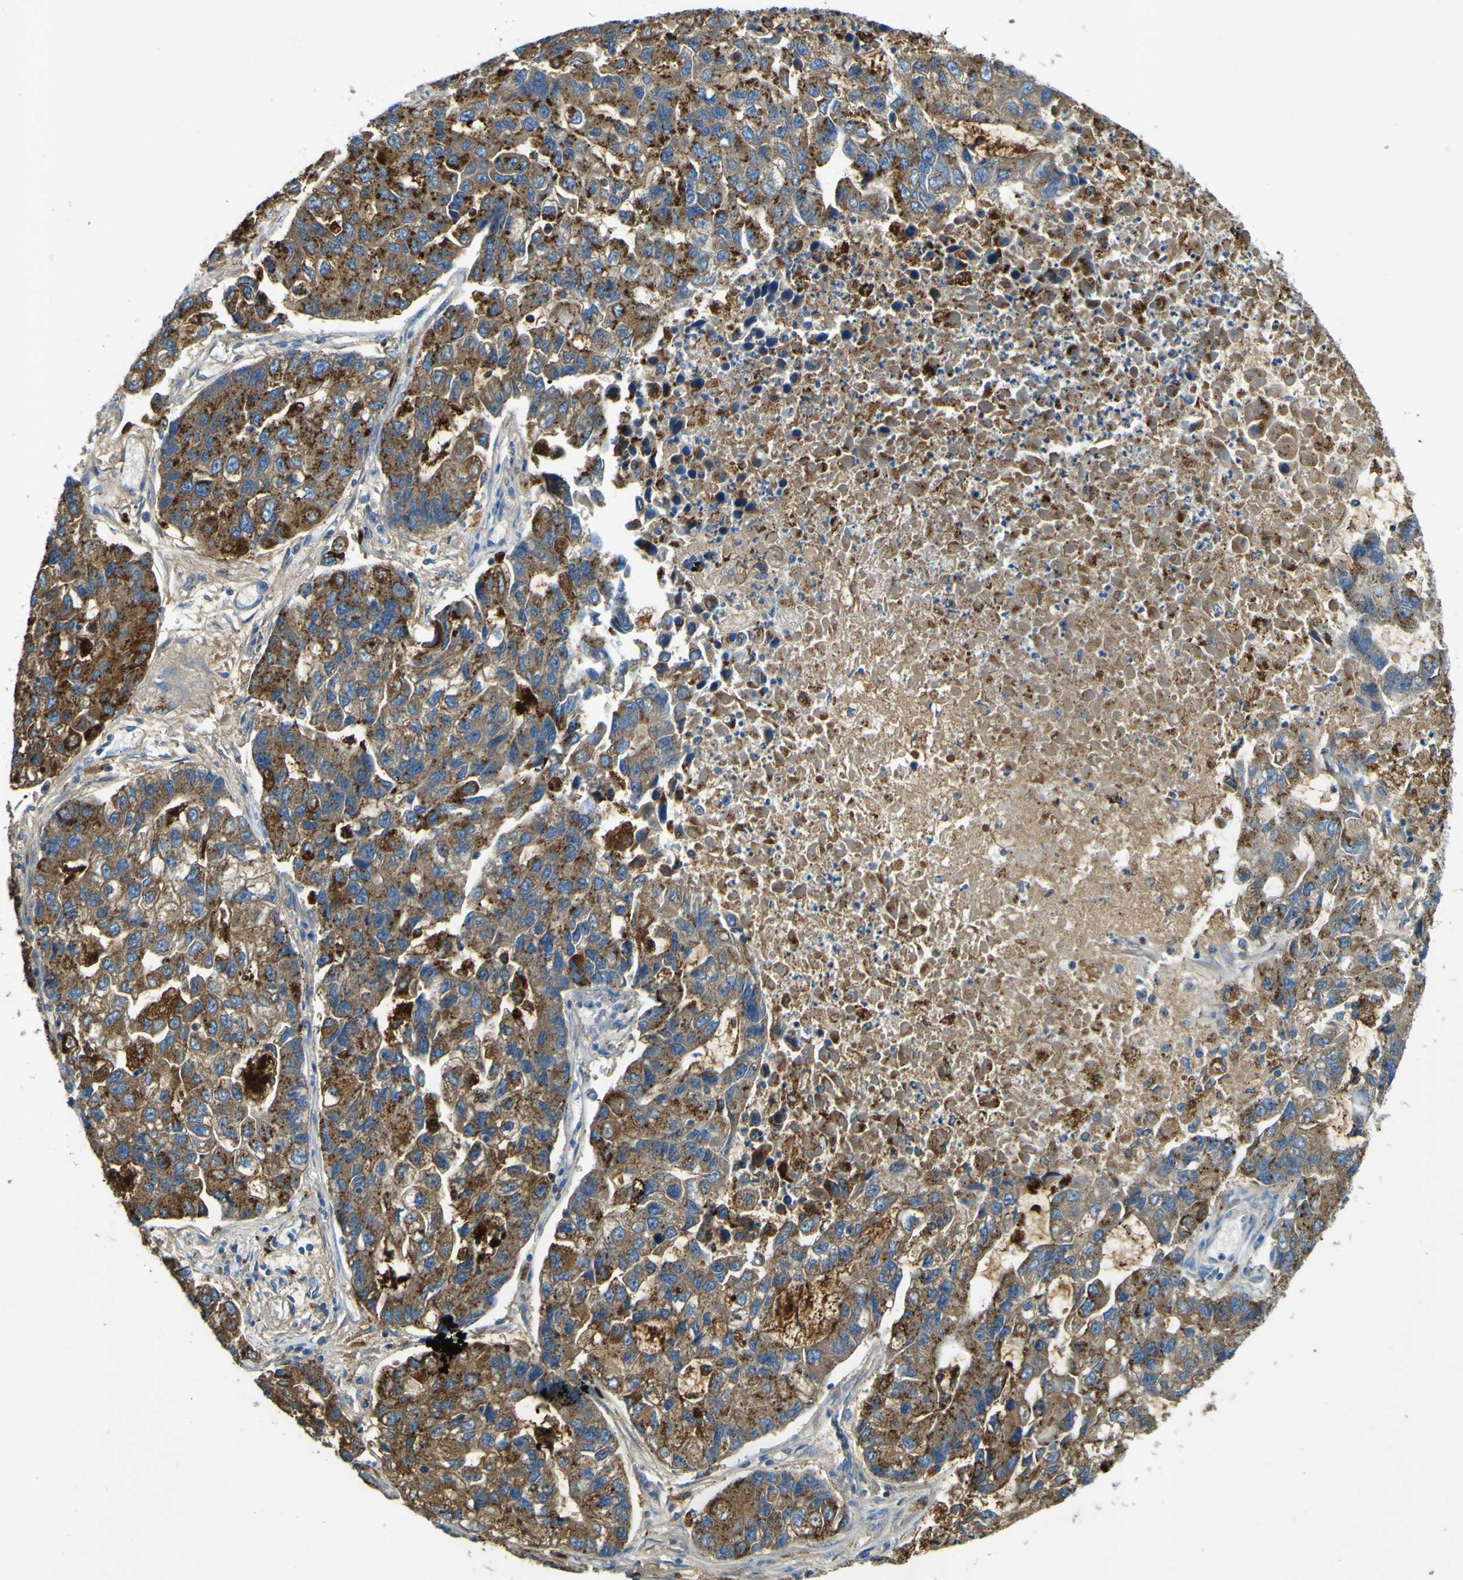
{"staining": {"intensity": "strong", "quantity": ">75%", "location": "cytoplasmic/membranous"}, "tissue": "lung cancer", "cell_type": "Tumor cells", "image_type": "cancer", "snomed": [{"axis": "morphology", "description": "Adenocarcinoma, NOS"}, {"axis": "topography", "description": "Lung"}], "caption": "This image exhibits lung cancer (adenocarcinoma) stained with immunohistochemistry (IHC) to label a protein in brown. The cytoplasmic/membranous of tumor cells show strong positivity for the protein. Nuclei are counter-stained blue.", "gene": "PDE9A", "patient": {"sex": "female", "age": 51}}